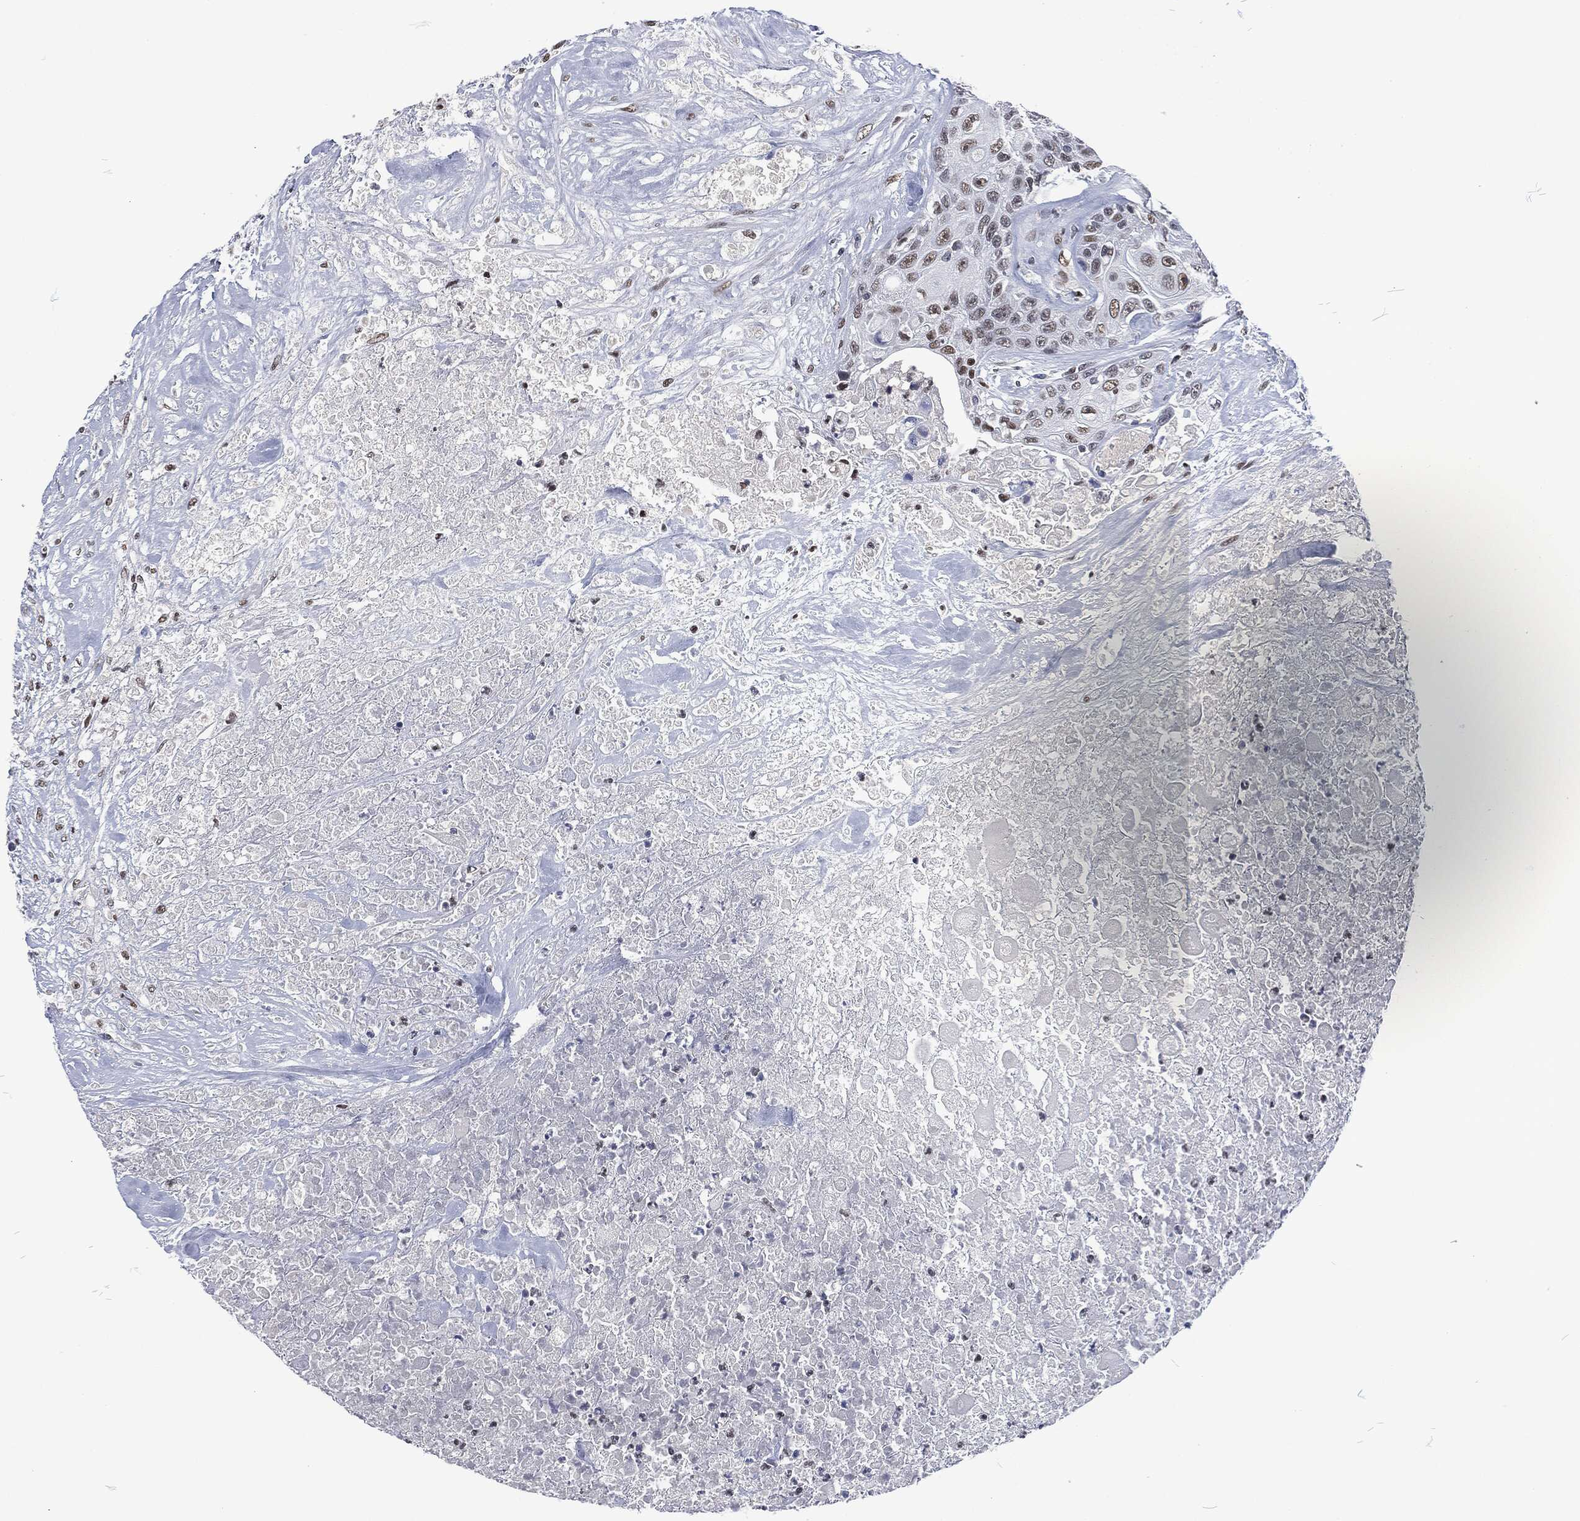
{"staining": {"intensity": "weak", "quantity": "<25%", "location": "nuclear"}, "tissue": "urothelial cancer", "cell_type": "Tumor cells", "image_type": "cancer", "snomed": [{"axis": "morphology", "description": "Urothelial carcinoma, High grade"}, {"axis": "topography", "description": "Urinary bladder"}], "caption": "The IHC photomicrograph has no significant positivity in tumor cells of urothelial cancer tissue. (Stains: DAB IHC with hematoxylin counter stain, Microscopy: brightfield microscopy at high magnification).", "gene": "DCPS", "patient": {"sex": "female", "age": 56}}